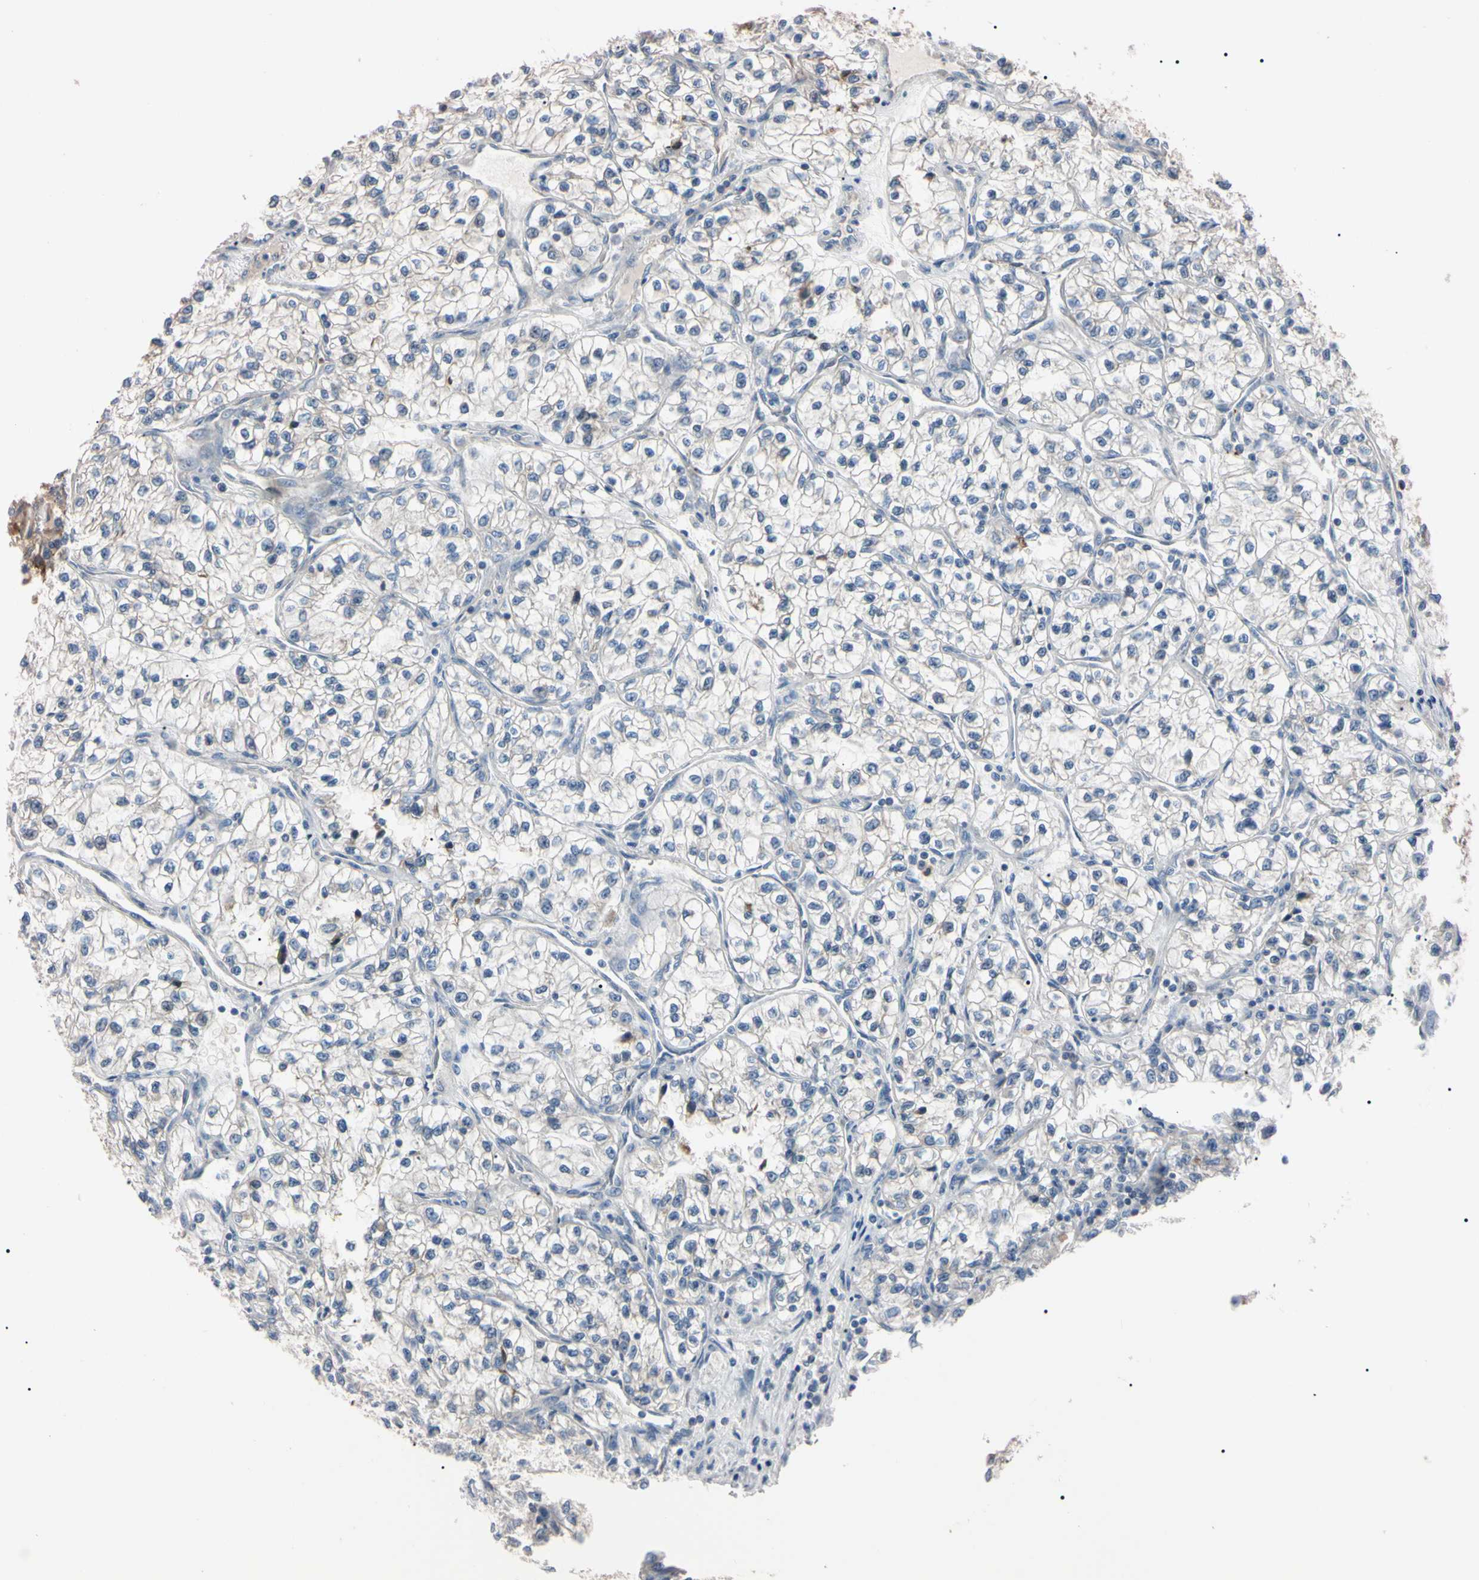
{"staining": {"intensity": "moderate", "quantity": ">75%", "location": "cytoplasmic/membranous"}, "tissue": "renal cancer", "cell_type": "Tumor cells", "image_type": "cancer", "snomed": [{"axis": "morphology", "description": "Adenocarcinoma, NOS"}, {"axis": "topography", "description": "Kidney"}], "caption": "IHC (DAB) staining of human adenocarcinoma (renal) exhibits moderate cytoplasmic/membranous protein positivity in approximately >75% of tumor cells.", "gene": "PRKACA", "patient": {"sex": "female", "age": 57}}